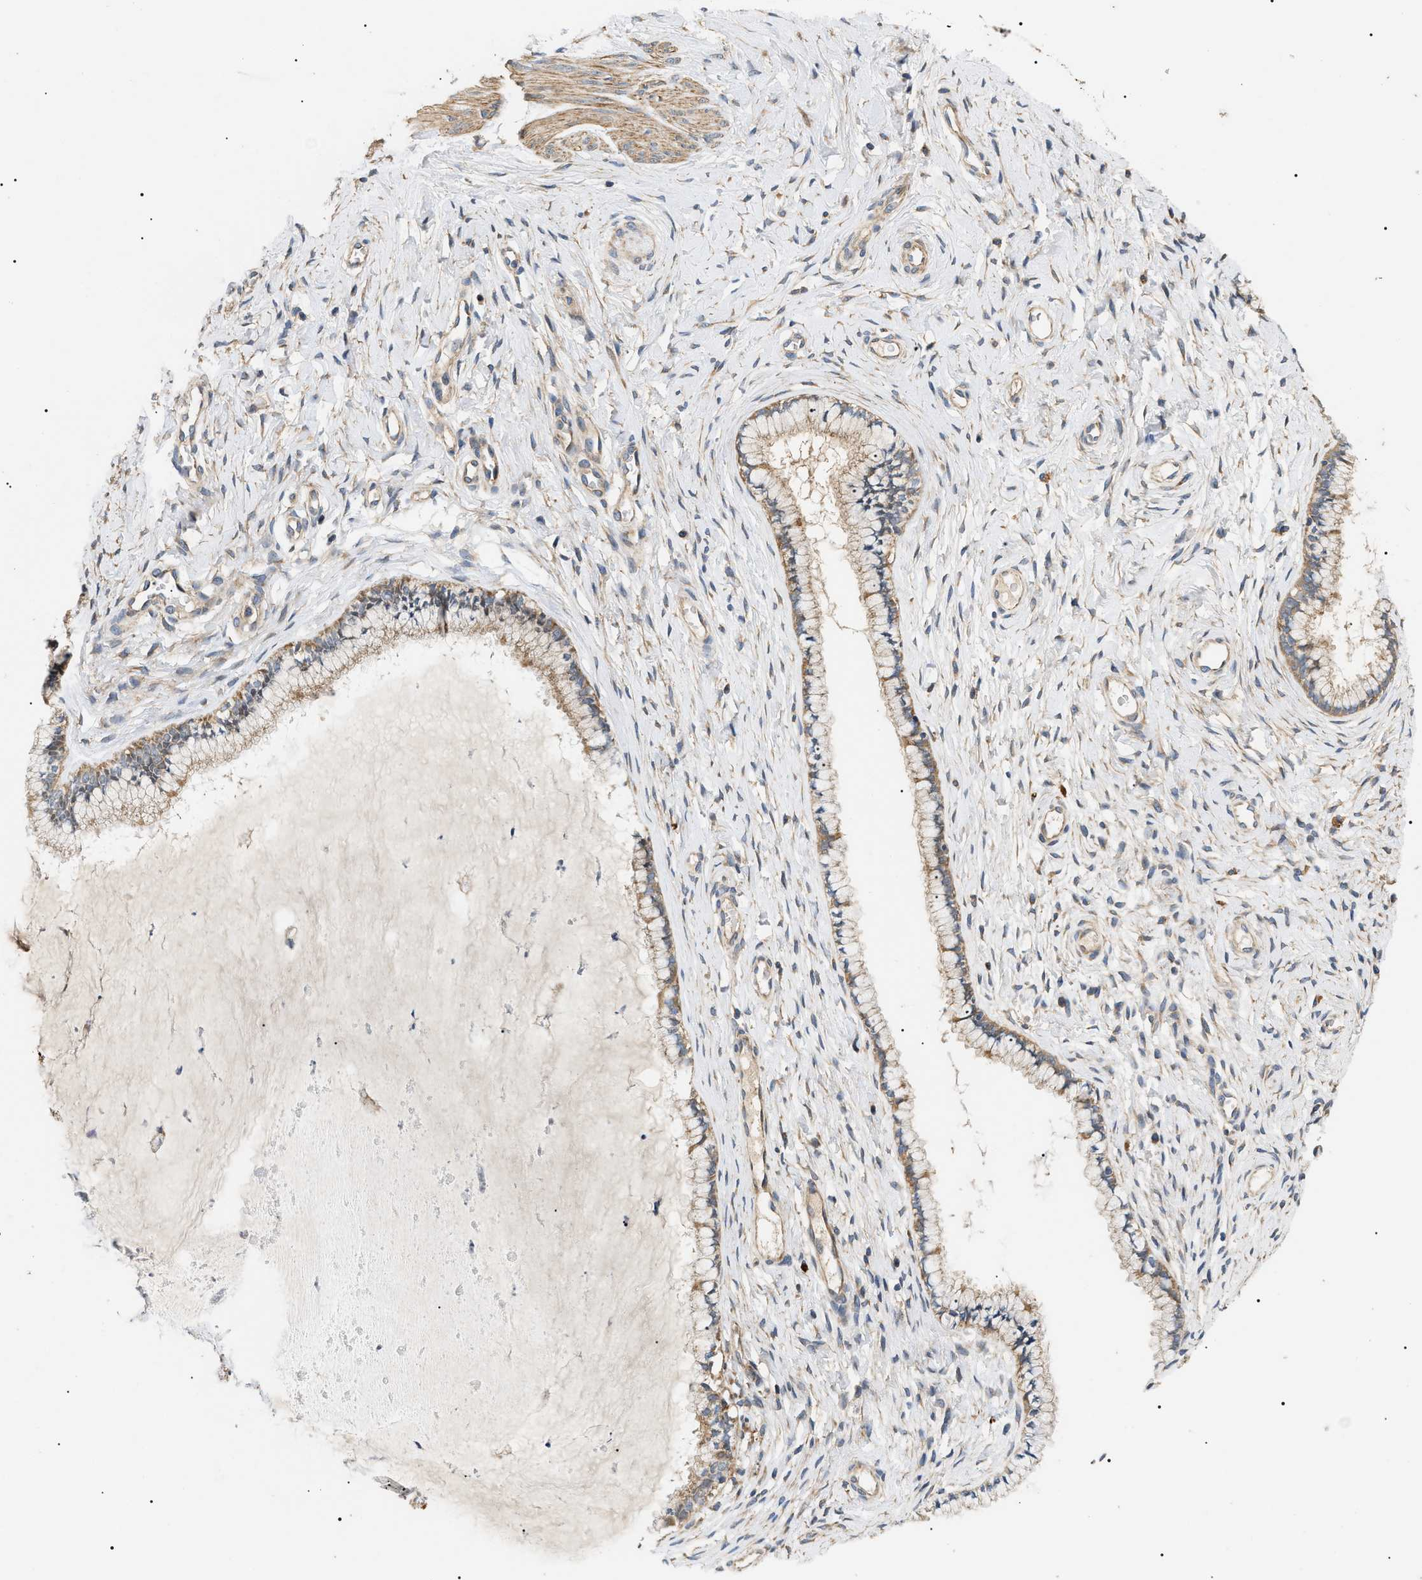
{"staining": {"intensity": "moderate", "quantity": ">75%", "location": "cytoplasmic/membranous"}, "tissue": "cervix", "cell_type": "Glandular cells", "image_type": "normal", "snomed": [{"axis": "morphology", "description": "Normal tissue, NOS"}, {"axis": "topography", "description": "Cervix"}], "caption": "Glandular cells reveal moderate cytoplasmic/membranous expression in about >75% of cells in unremarkable cervix. (Brightfield microscopy of DAB IHC at high magnification).", "gene": "PPM1B", "patient": {"sex": "female", "age": 65}}